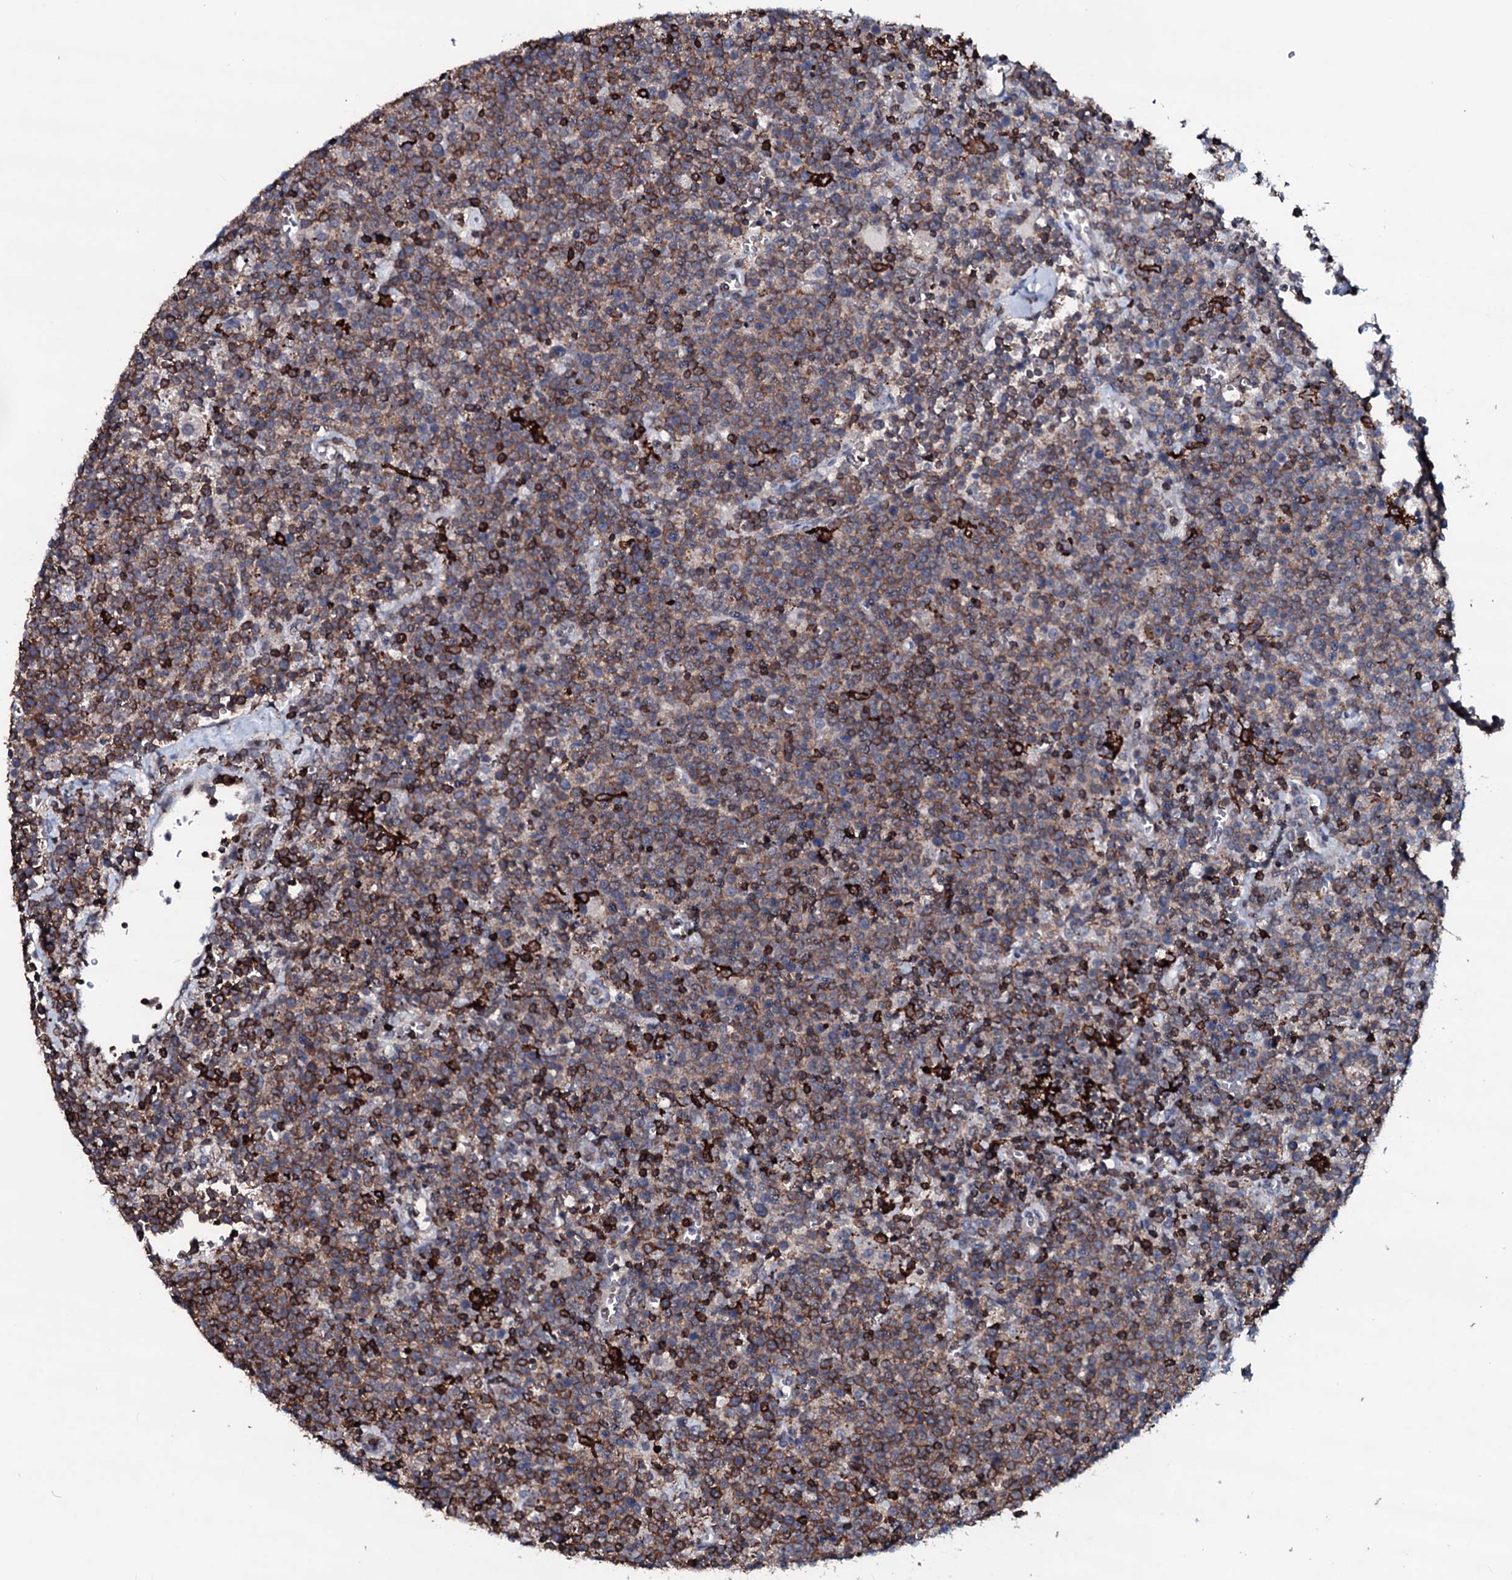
{"staining": {"intensity": "moderate", "quantity": ">75%", "location": "cytoplasmic/membranous"}, "tissue": "lymphoma", "cell_type": "Tumor cells", "image_type": "cancer", "snomed": [{"axis": "morphology", "description": "Malignant lymphoma, non-Hodgkin's type, High grade"}, {"axis": "topography", "description": "Lymph node"}], "caption": "Immunohistochemical staining of malignant lymphoma, non-Hodgkin's type (high-grade) demonstrates moderate cytoplasmic/membranous protein staining in approximately >75% of tumor cells.", "gene": "OGFOD2", "patient": {"sex": "male", "age": 61}}